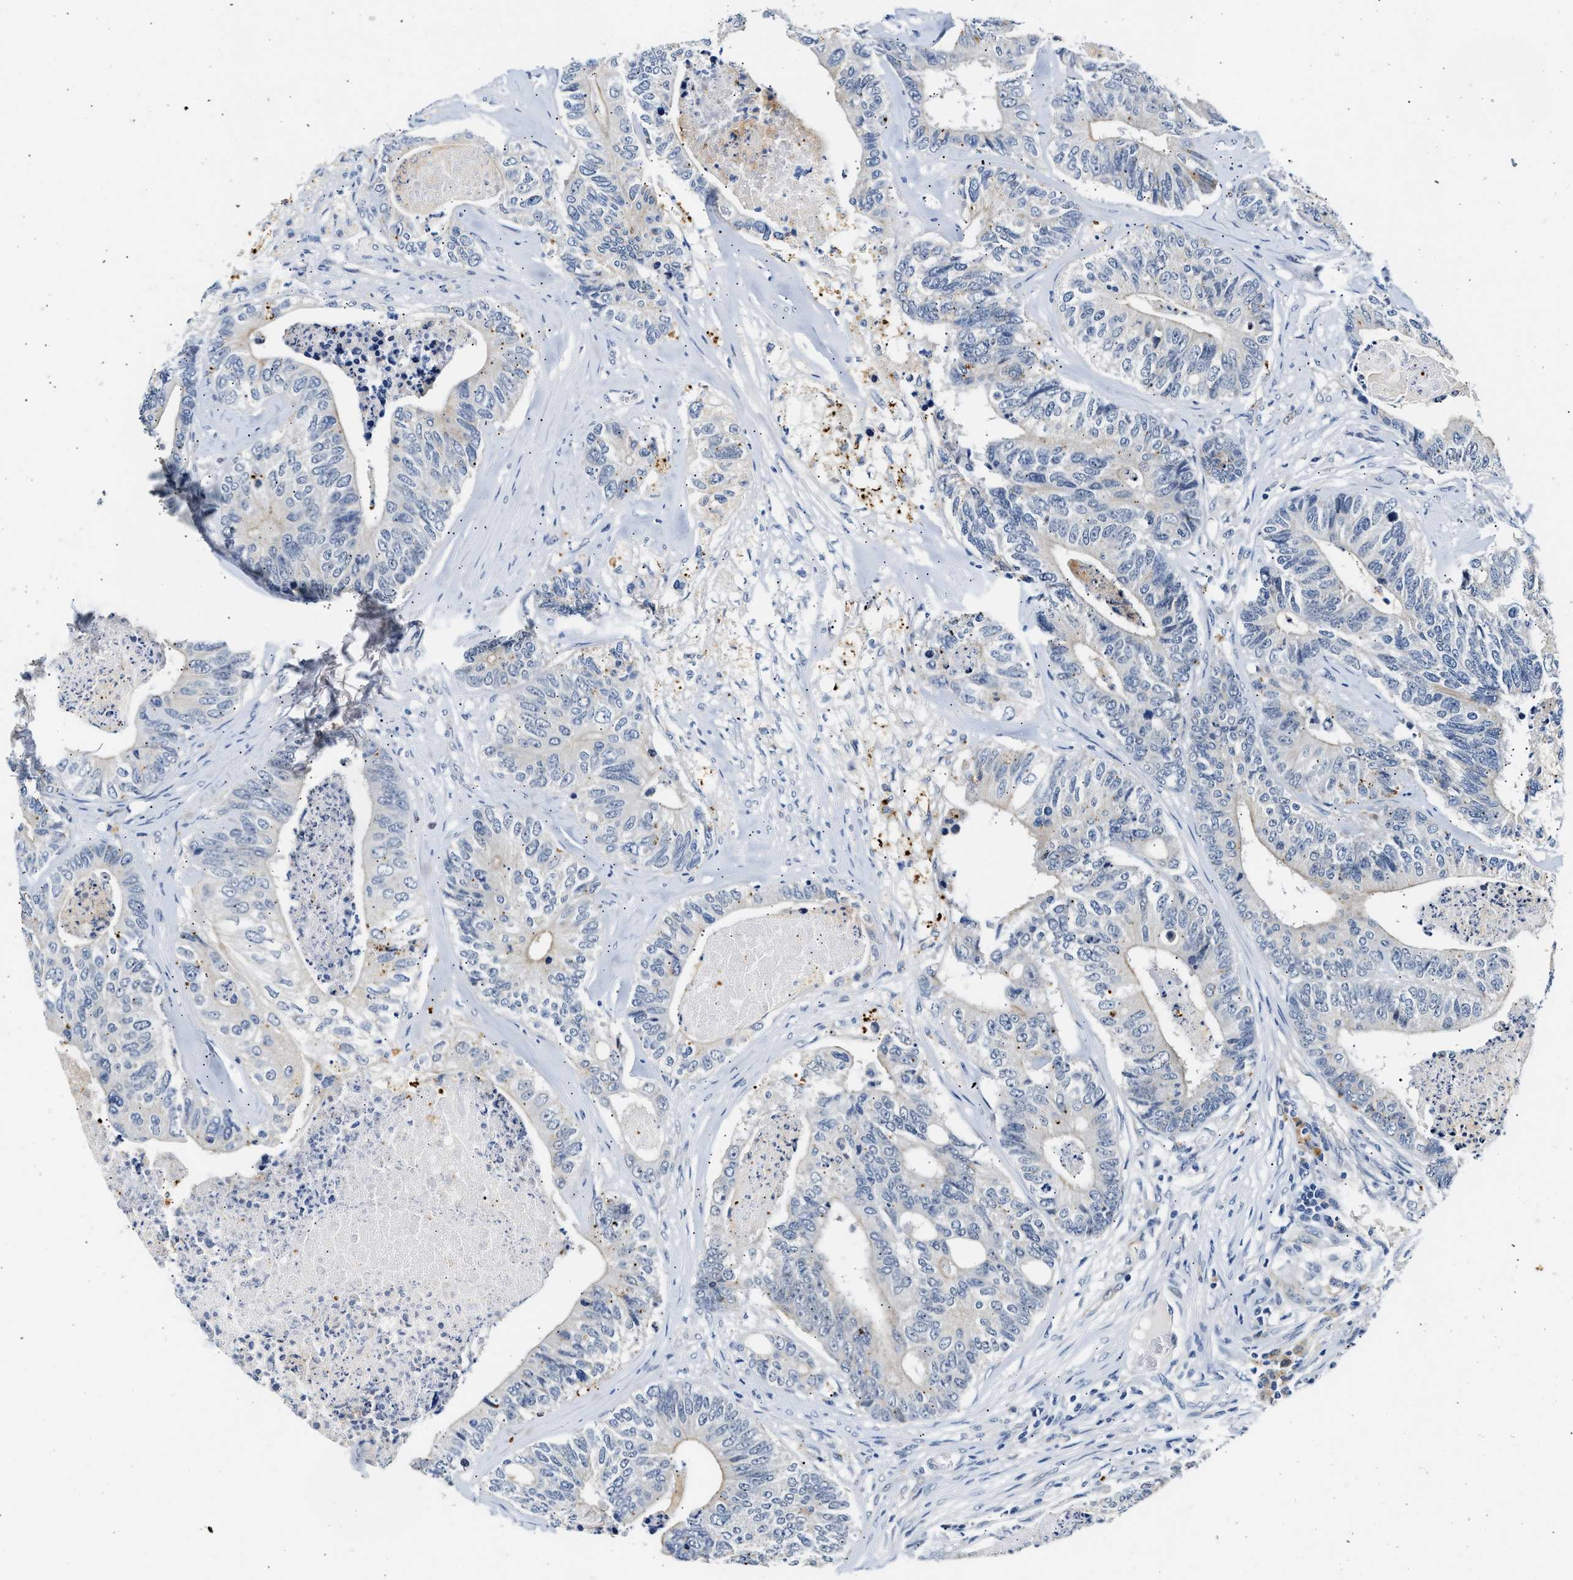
{"staining": {"intensity": "negative", "quantity": "none", "location": "none"}, "tissue": "colorectal cancer", "cell_type": "Tumor cells", "image_type": "cancer", "snomed": [{"axis": "morphology", "description": "Adenocarcinoma, NOS"}, {"axis": "topography", "description": "Colon"}], "caption": "IHC micrograph of human colorectal cancer (adenocarcinoma) stained for a protein (brown), which exhibits no expression in tumor cells.", "gene": "MED22", "patient": {"sex": "female", "age": 67}}